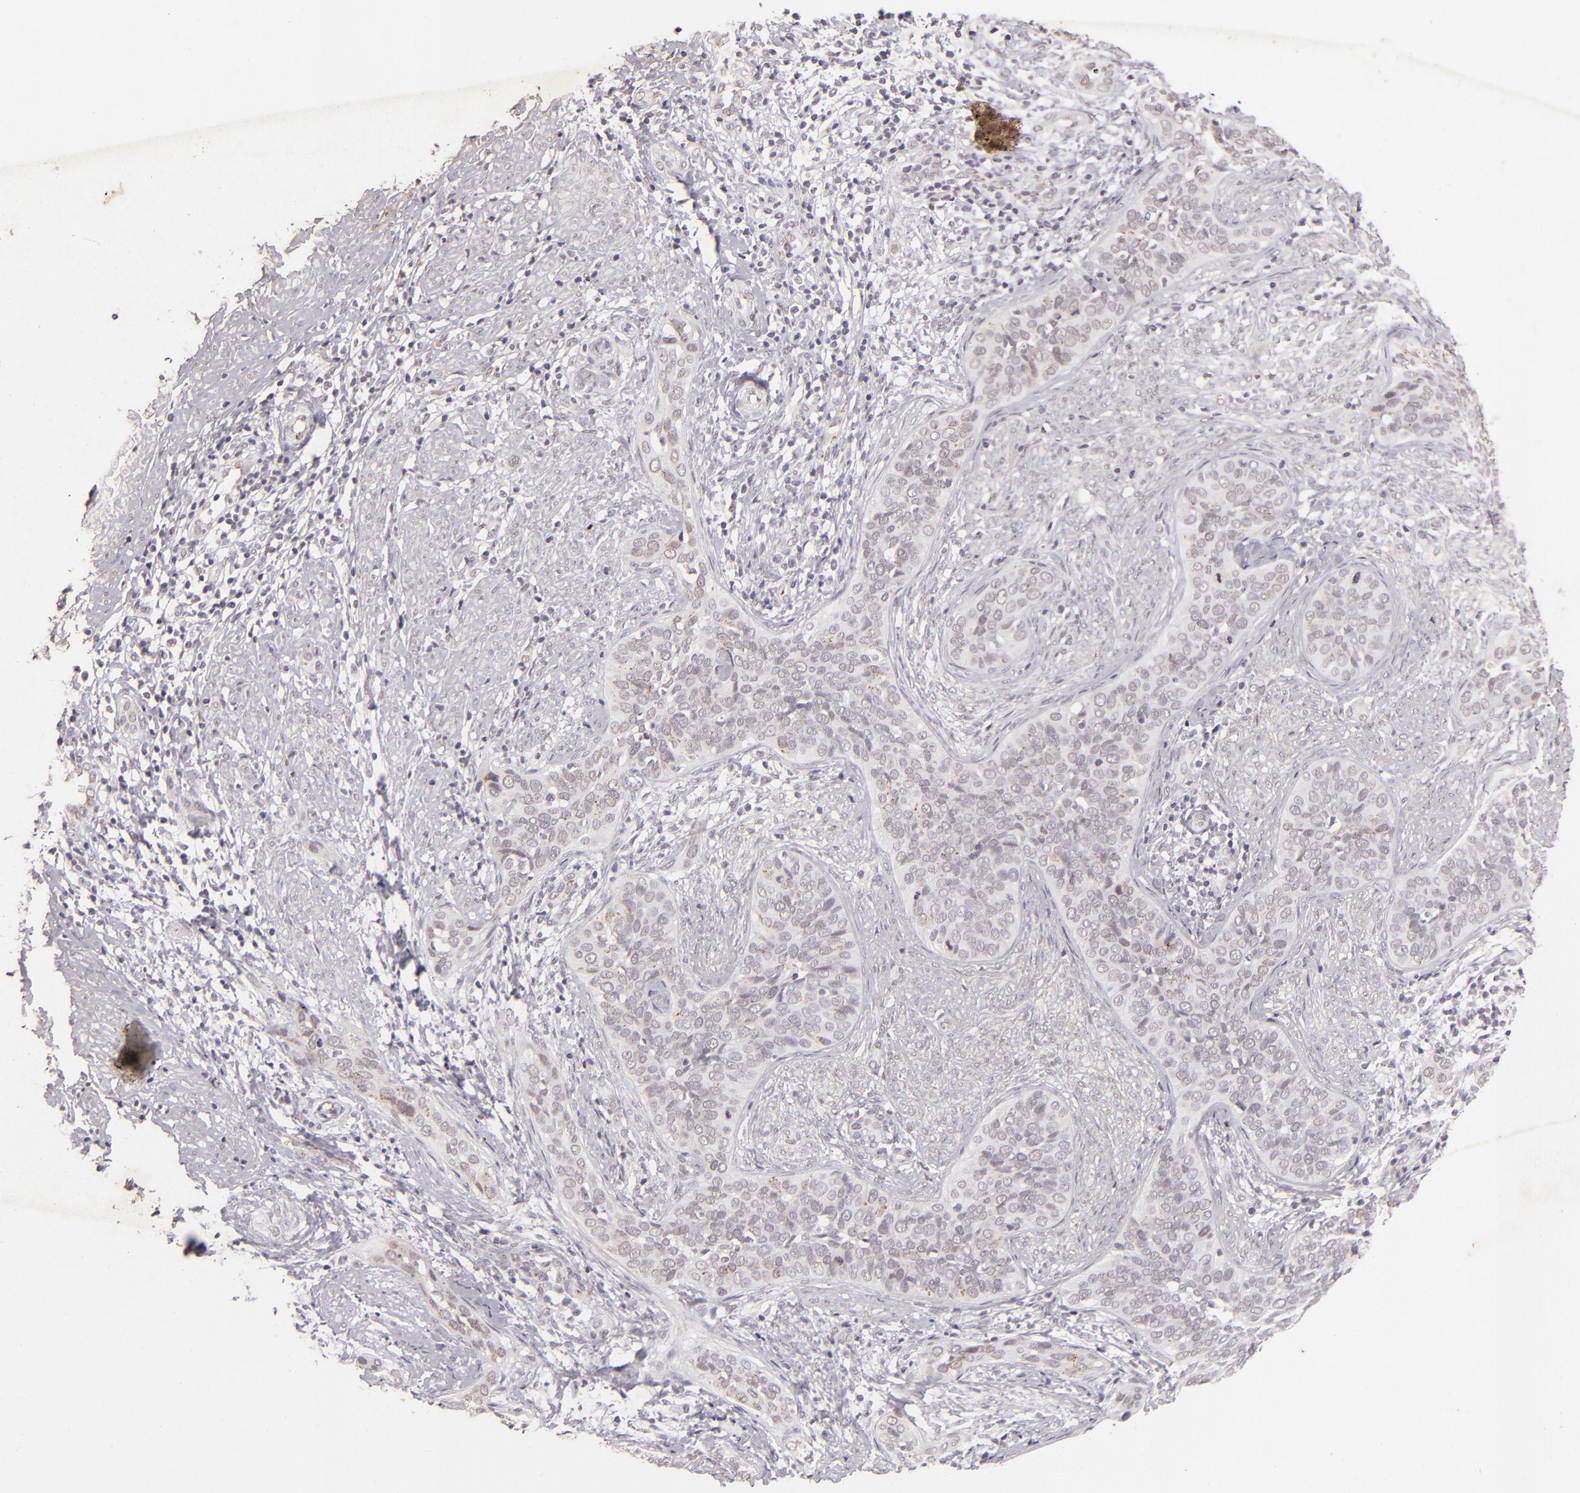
{"staining": {"intensity": "negative", "quantity": "none", "location": "none"}, "tissue": "cervical cancer", "cell_type": "Tumor cells", "image_type": "cancer", "snomed": [{"axis": "morphology", "description": "Squamous cell carcinoma, NOS"}, {"axis": "topography", "description": "Cervix"}], "caption": "This micrograph is of cervical cancer (squamous cell carcinoma) stained with immunohistochemistry to label a protein in brown with the nuclei are counter-stained blue. There is no positivity in tumor cells. The staining is performed using DAB brown chromogen with nuclei counter-stained in using hematoxylin.", "gene": "CBX3", "patient": {"sex": "female", "age": 31}}